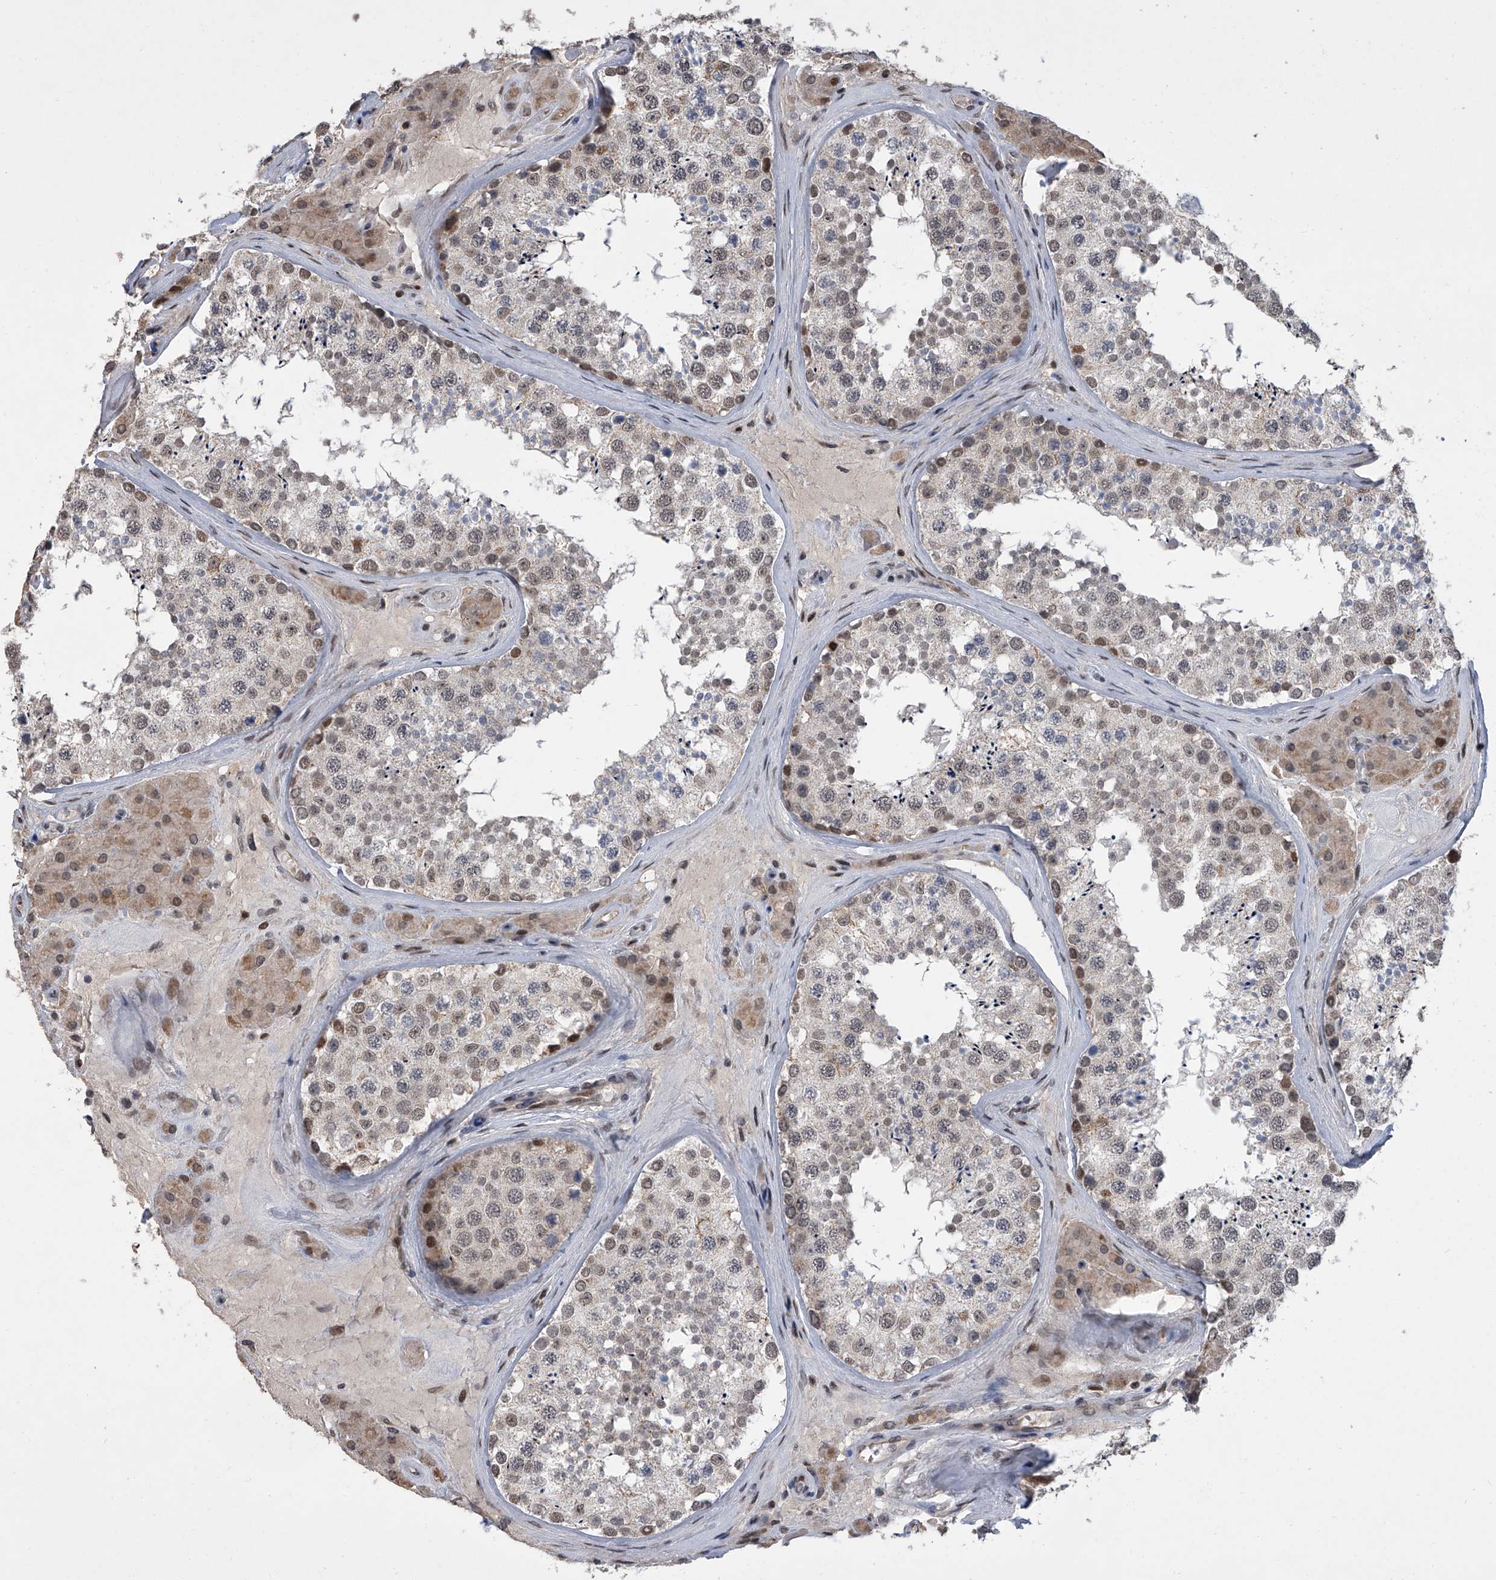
{"staining": {"intensity": "weak", "quantity": "25%-75%", "location": "cytoplasmic/membranous,nuclear"}, "tissue": "testis", "cell_type": "Cells in seminiferous ducts", "image_type": "normal", "snomed": [{"axis": "morphology", "description": "Normal tissue, NOS"}, {"axis": "topography", "description": "Testis"}], "caption": "The micrograph demonstrates staining of benign testis, revealing weak cytoplasmic/membranous,nuclear protein positivity (brown color) within cells in seminiferous ducts.", "gene": "ZNF426", "patient": {"sex": "male", "age": 46}}